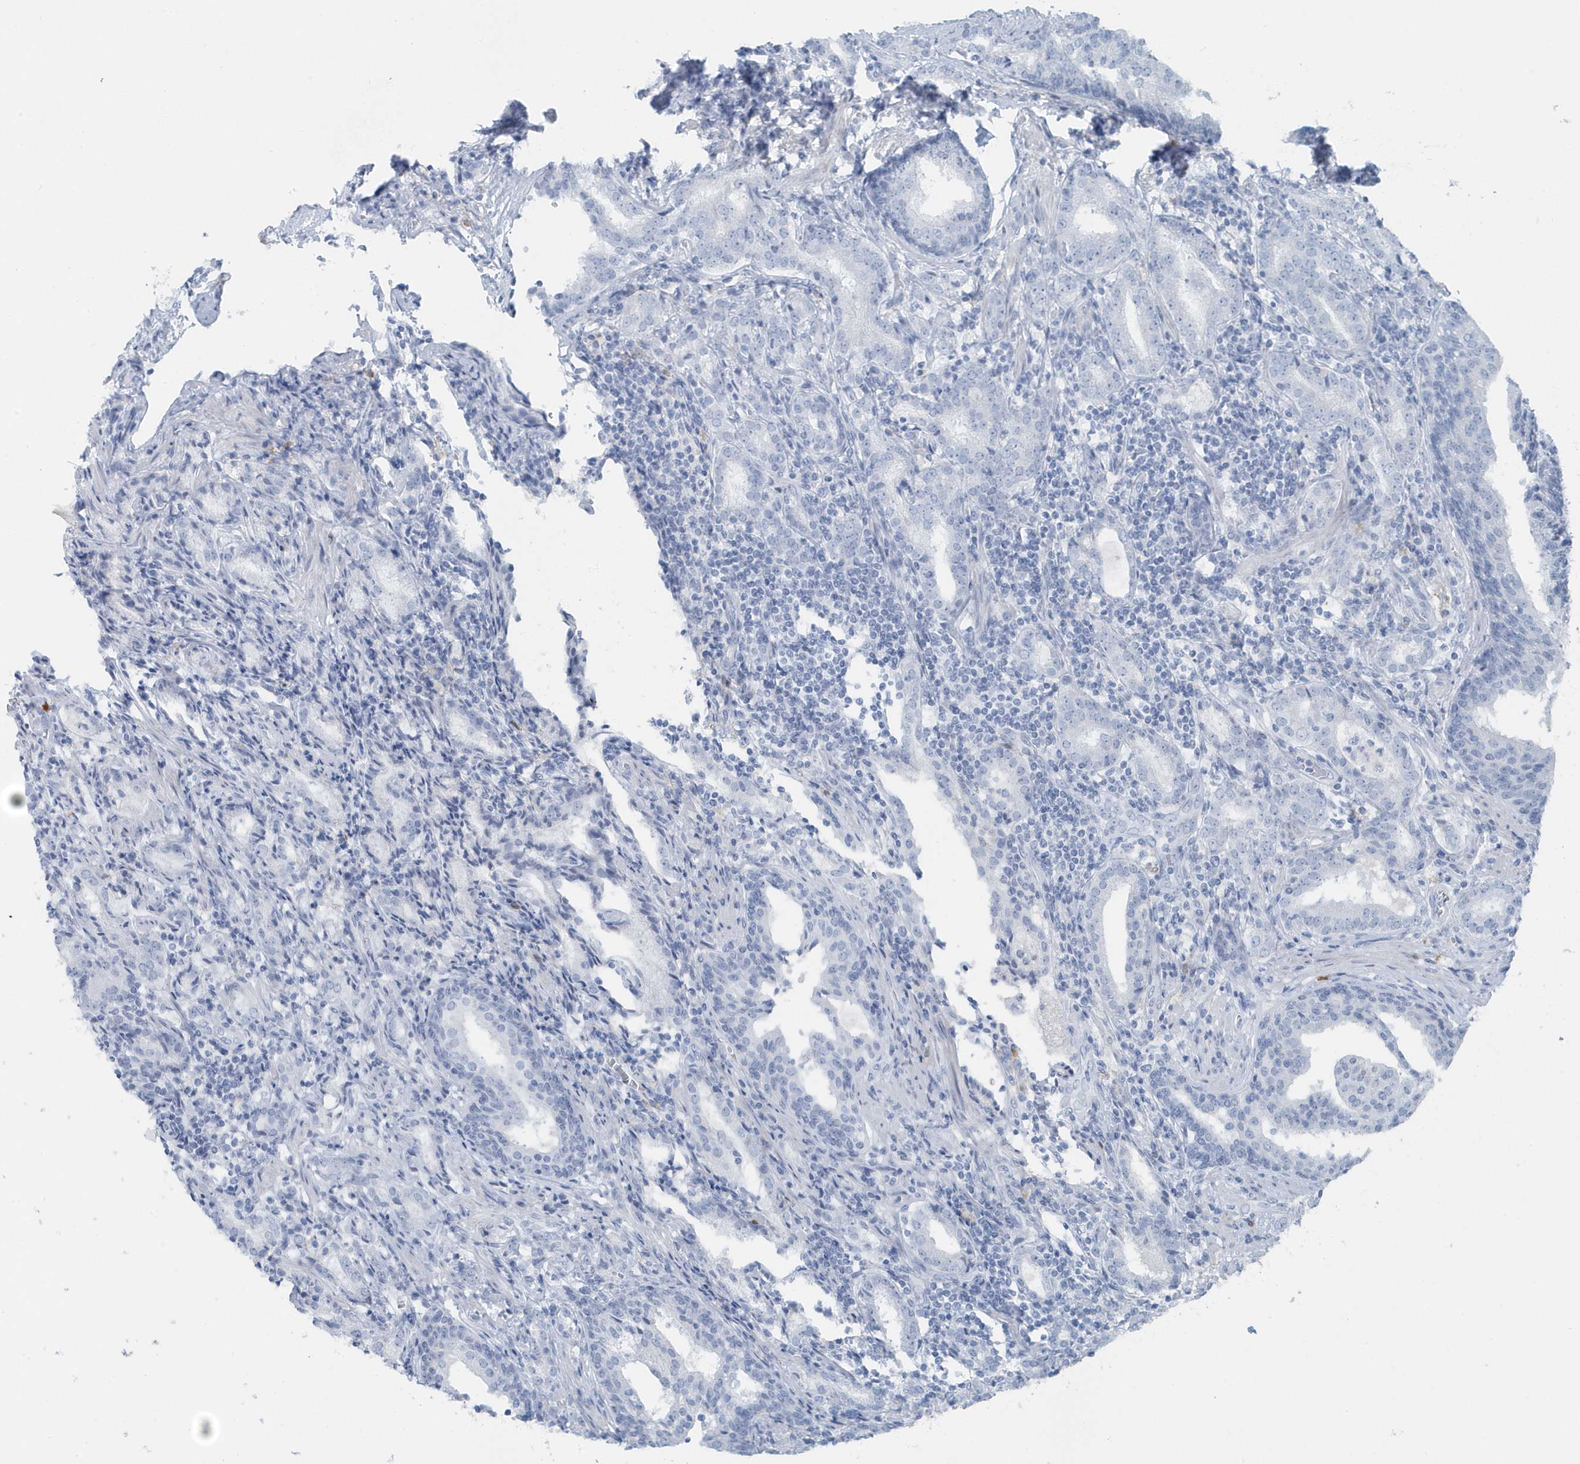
{"staining": {"intensity": "negative", "quantity": "none", "location": "none"}, "tissue": "prostate cancer", "cell_type": "Tumor cells", "image_type": "cancer", "snomed": [{"axis": "morphology", "description": "Adenocarcinoma, High grade"}, {"axis": "topography", "description": "Prostate"}], "caption": "Immunohistochemical staining of prostate cancer (high-grade adenocarcinoma) reveals no significant positivity in tumor cells. (DAB IHC, high magnification).", "gene": "FAM98A", "patient": {"sex": "male", "age": 63}}